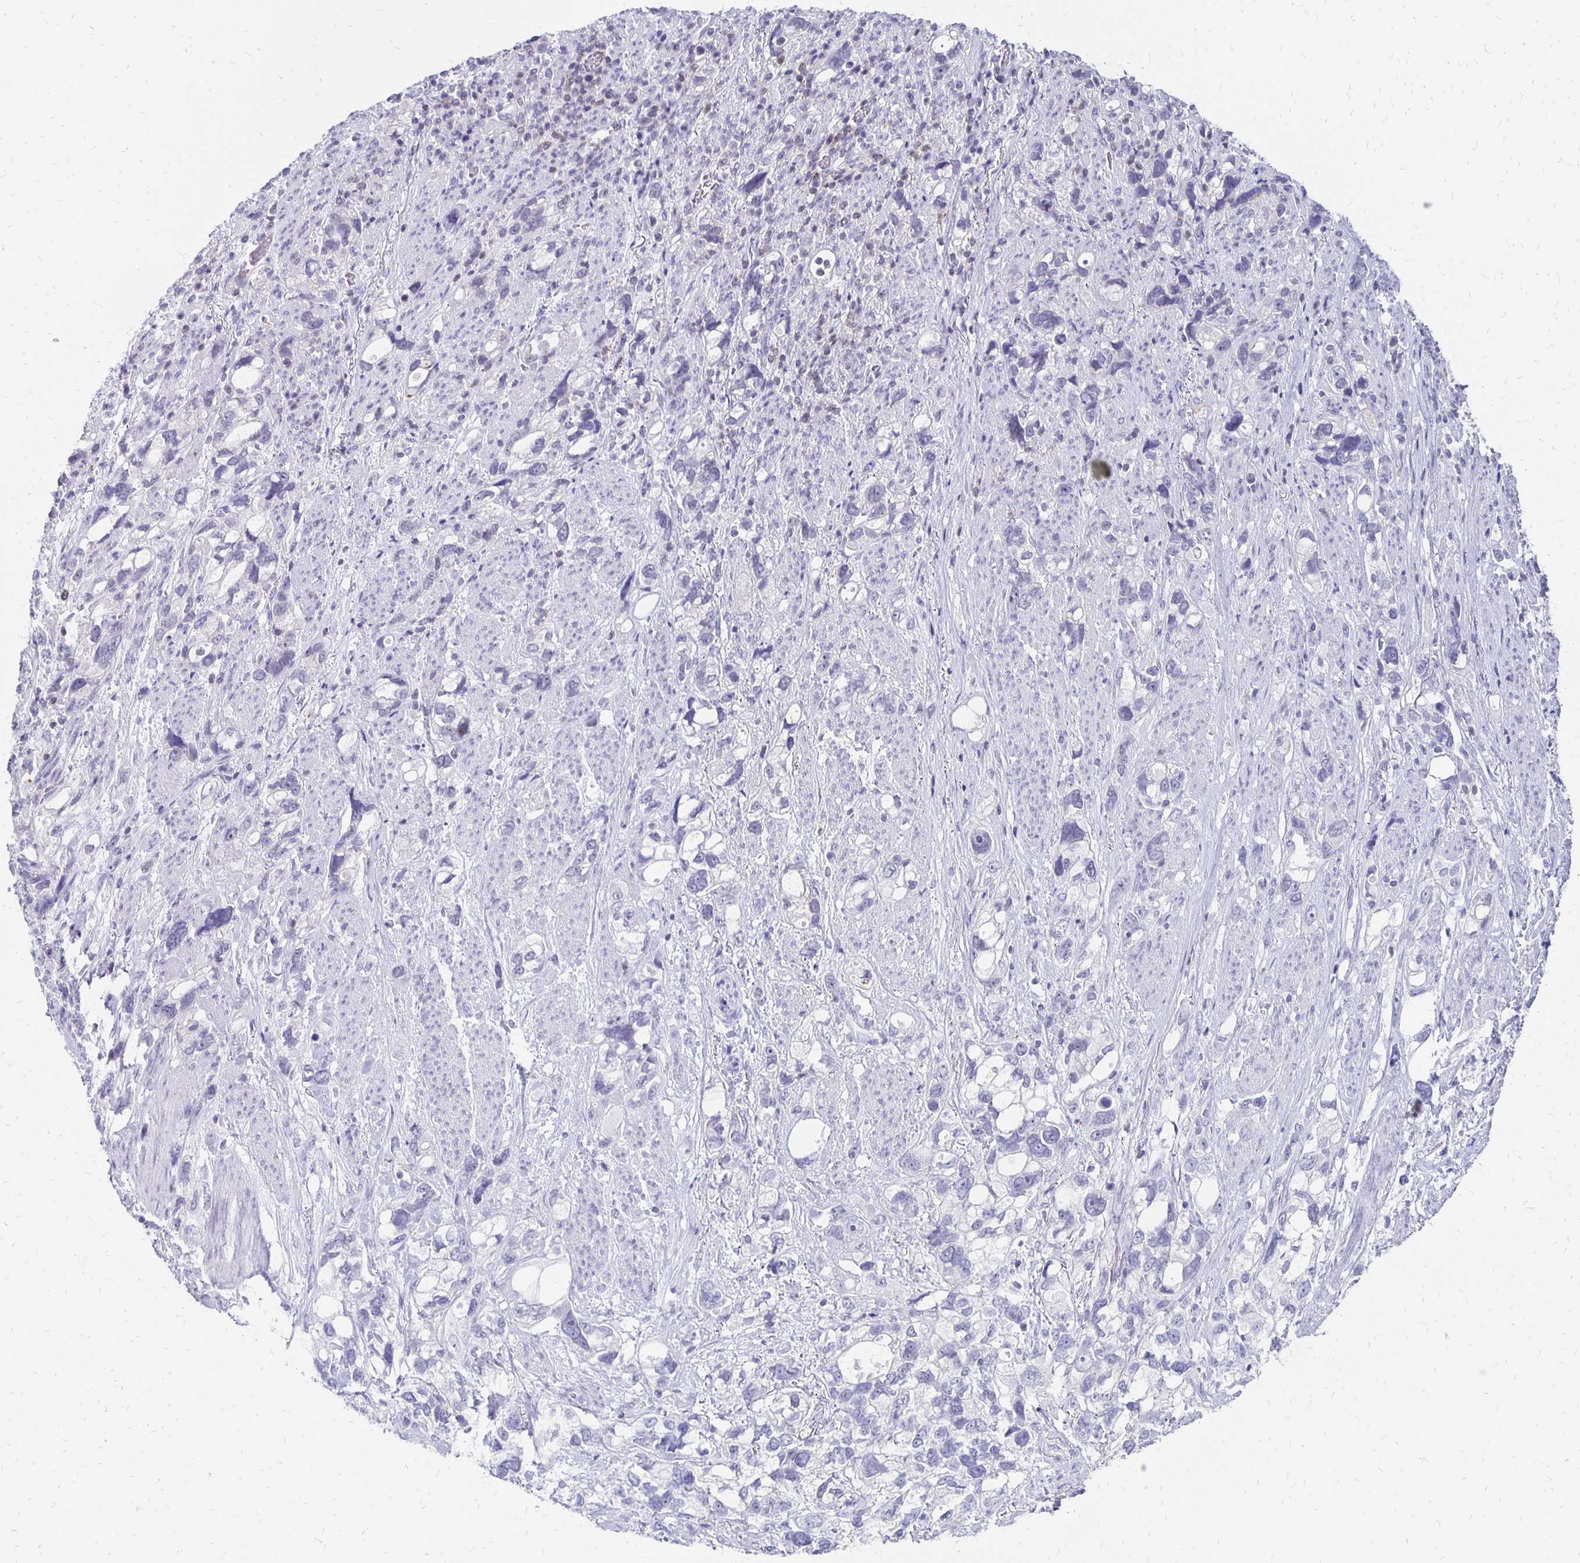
{"staining": {"intensity": "negative", "quantity": "none", "location": "none"}, "tissue": "stomach cancer", "cell_type": "Tumor cells", "image_type": "cancer", "snomed": [{"axis": "morphology", "description": "Adenocarcinoma, NOS"}, {"axis": "topography", "description": "Stomach, upper"}], "caption": "An image of human stomach cancer is negative for staining in tumor cells.", "gene": "SYT2", "patient": {"sex": "female", "age": 81}}